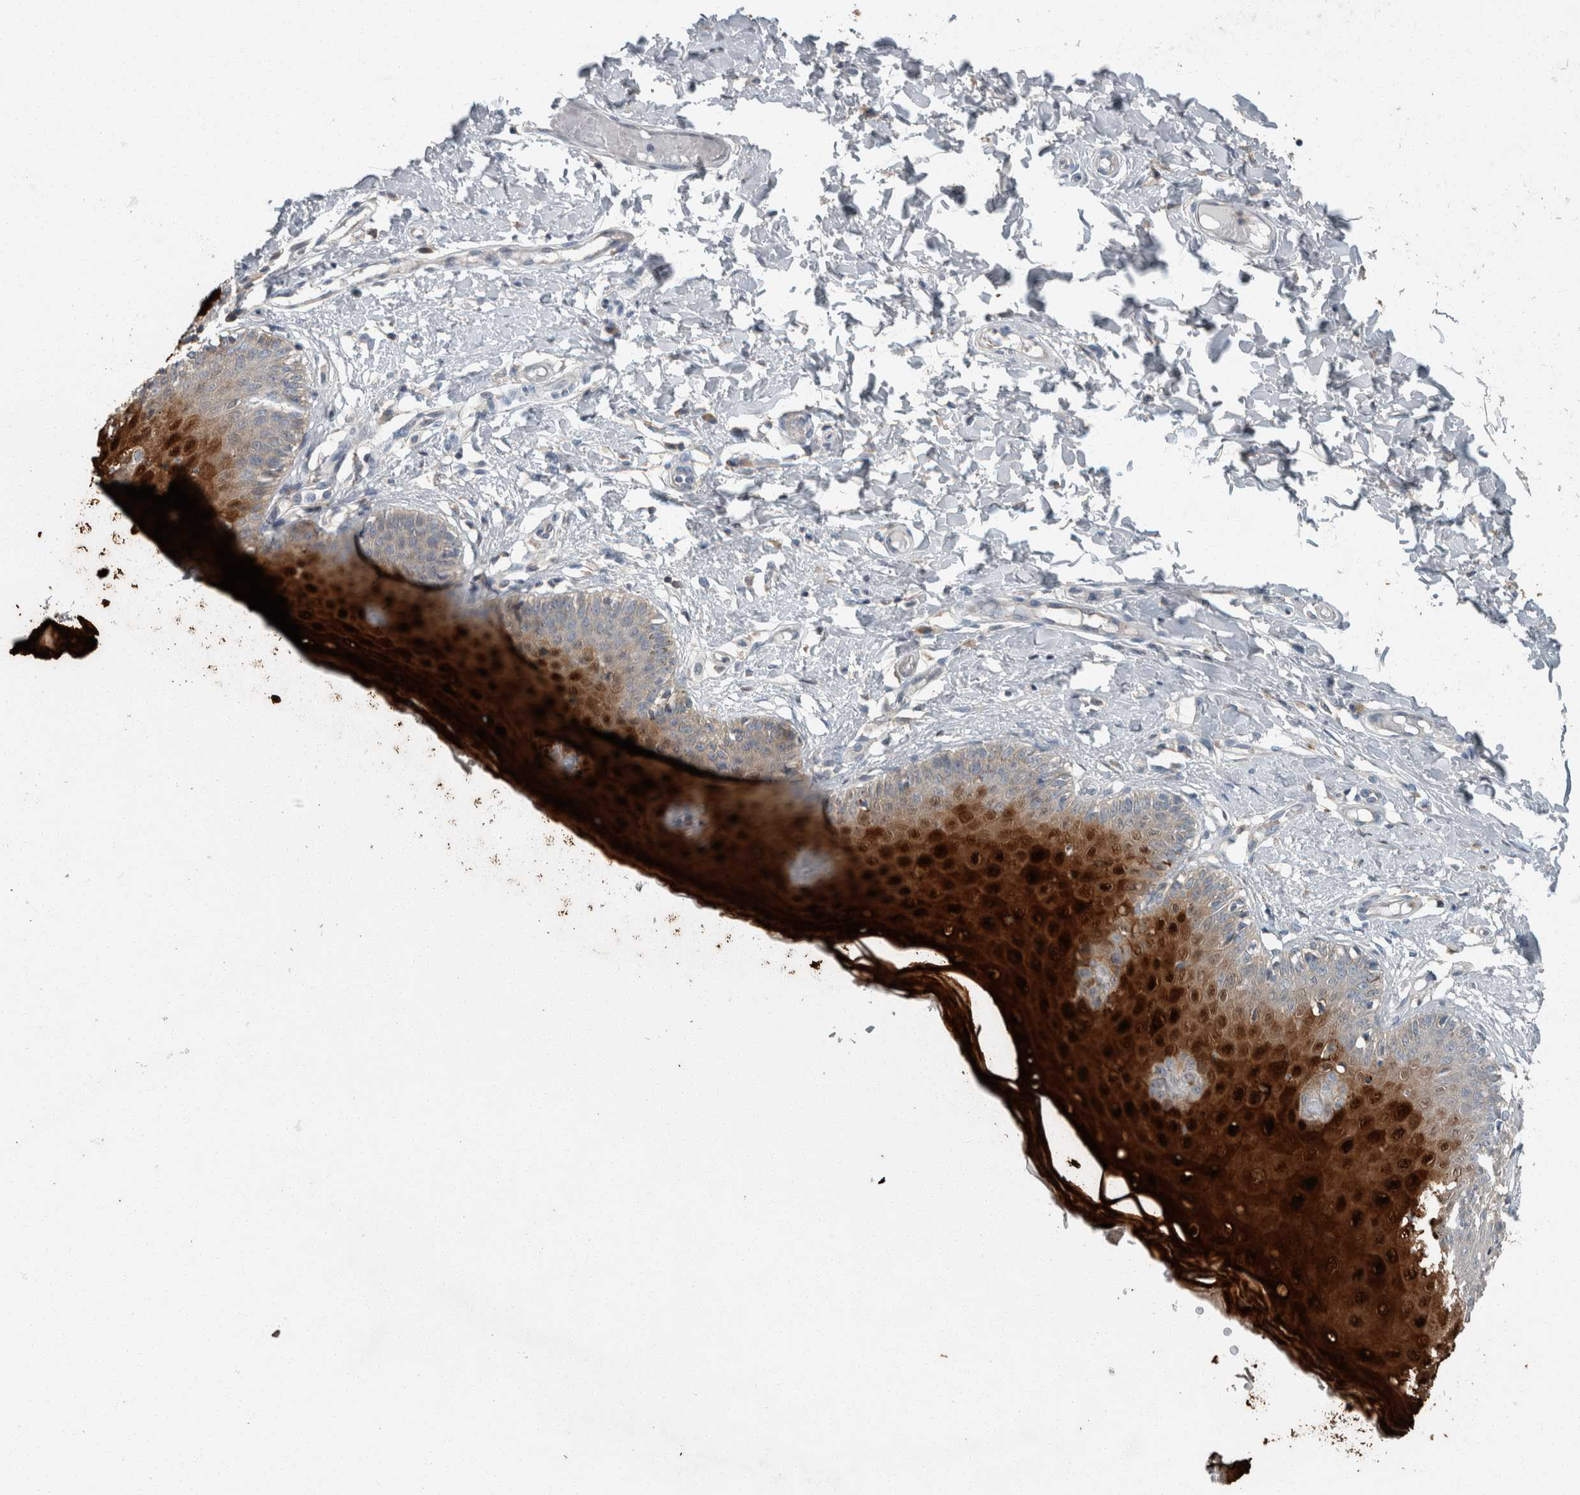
{"staining": {"intensity": "strong", "quantity": "25%-75%", "location": "cytoplasmic/membranous,nuclear"}, "tissue": "skin", "cell_type": "Epidermal cells", "image_type": "normal", "snomed": [{"axis": "morphology", "description": "Normal tissue, NOS"}, {"axis": "topography", "description": "Vulva"}], "caption": "DAB immunohistochemical staining of benign human skin exhibits strong cytoplasmic/membranous,nuclear protein positivity in approximately 25%-75% of epidermal cells.", "gene": "KNTC1", "patient": {"sex": "female", "age": 66}}